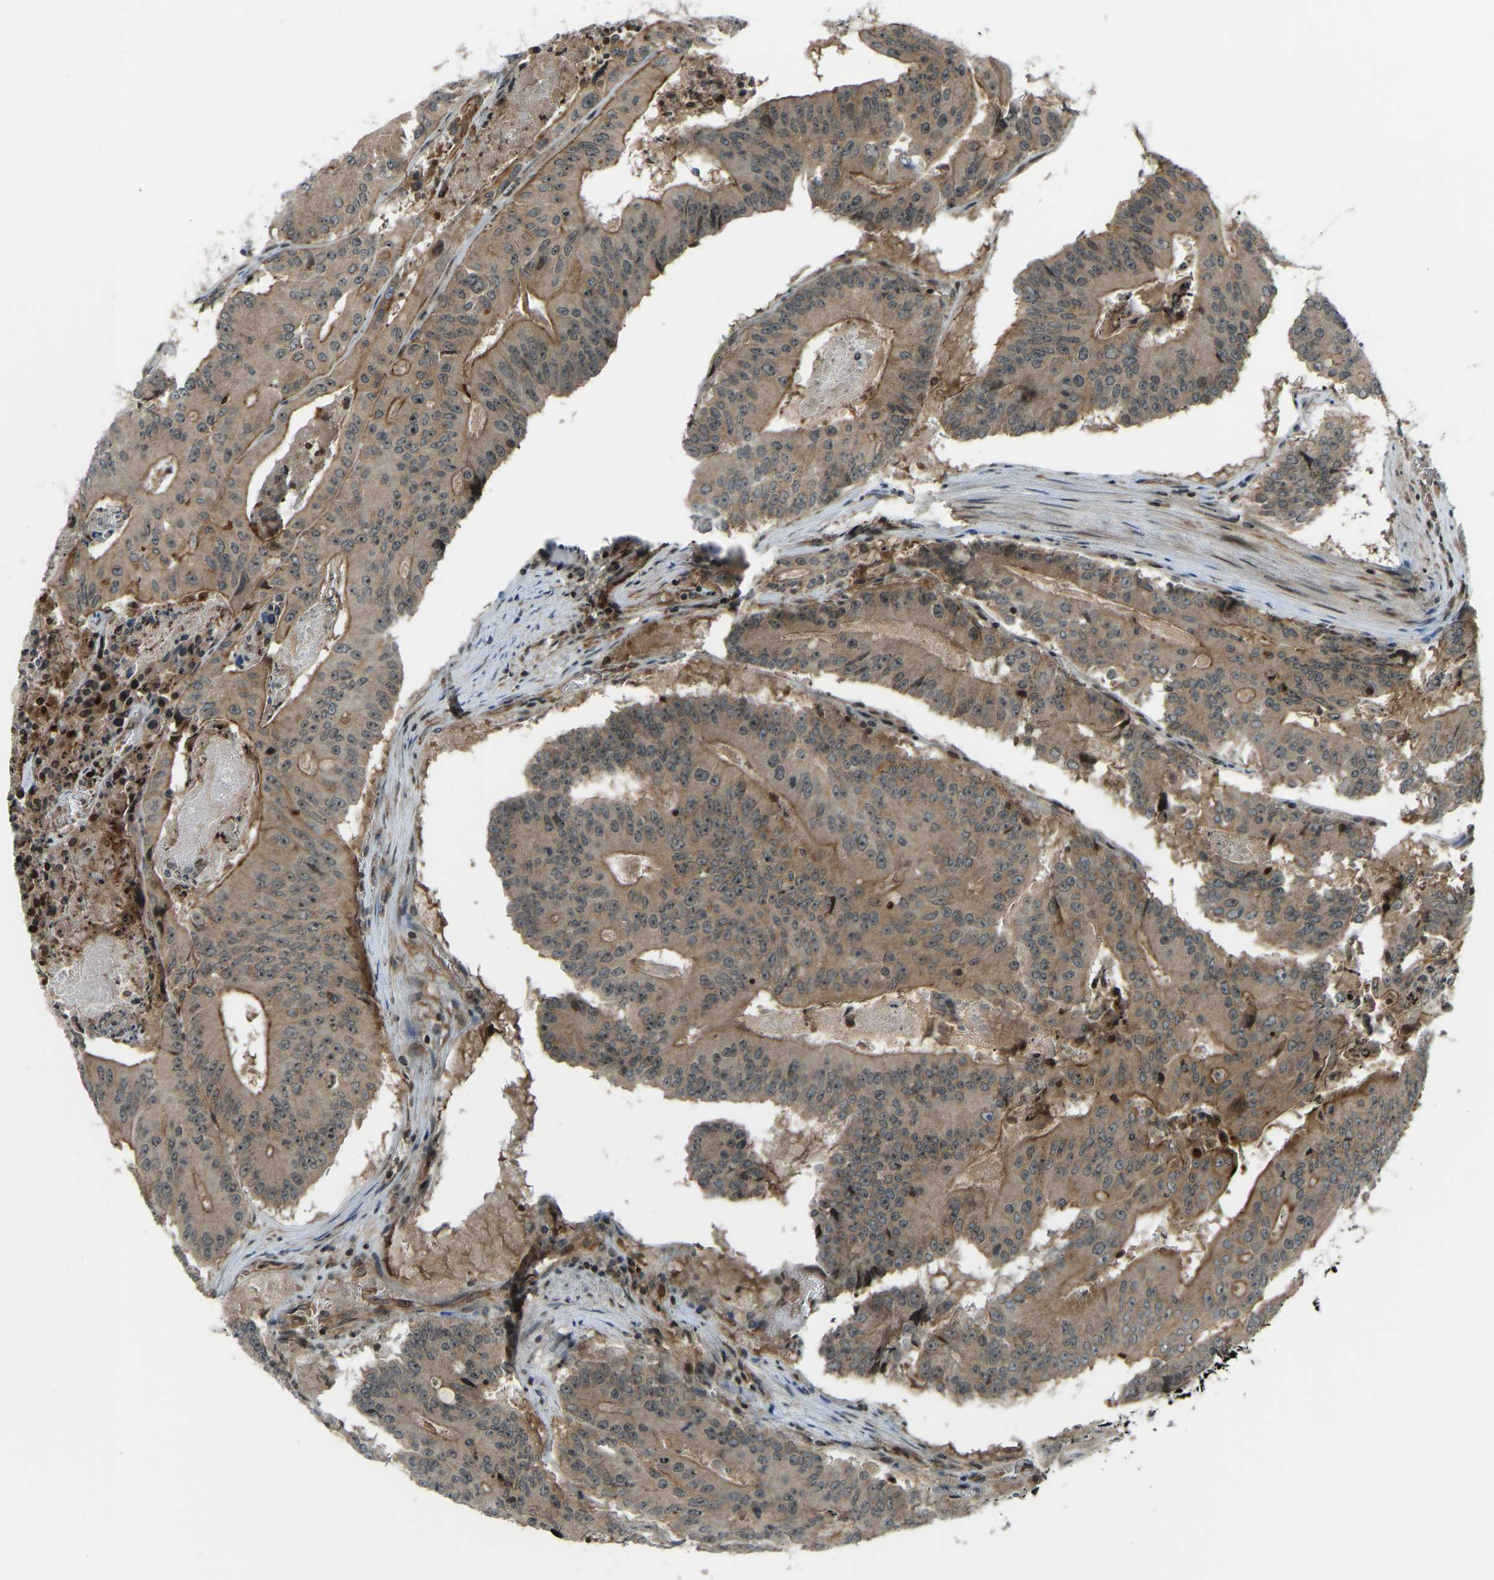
{"staining": {"intensity": "moderate", "quantity": ">75%", "location": "cytoplasmic/membranous"}, "tissue": "colorectal cancer", "cell_type": "Tumor cells", "image_type": "cancer", "snomed": [{"axis": "morphology", "description": "Adenocarcinoma, NOS"}, {"axis": "topography", "description": "Colon"}], "caption": "The photomicrograph shows a brown stain indicating the presence of a protein in the cytoplasmic/membranous of tumor cells in adenocarcinoma (colorectal).", "gene": "SVOPL", "patient": {"sex": "male", "age": 87}}